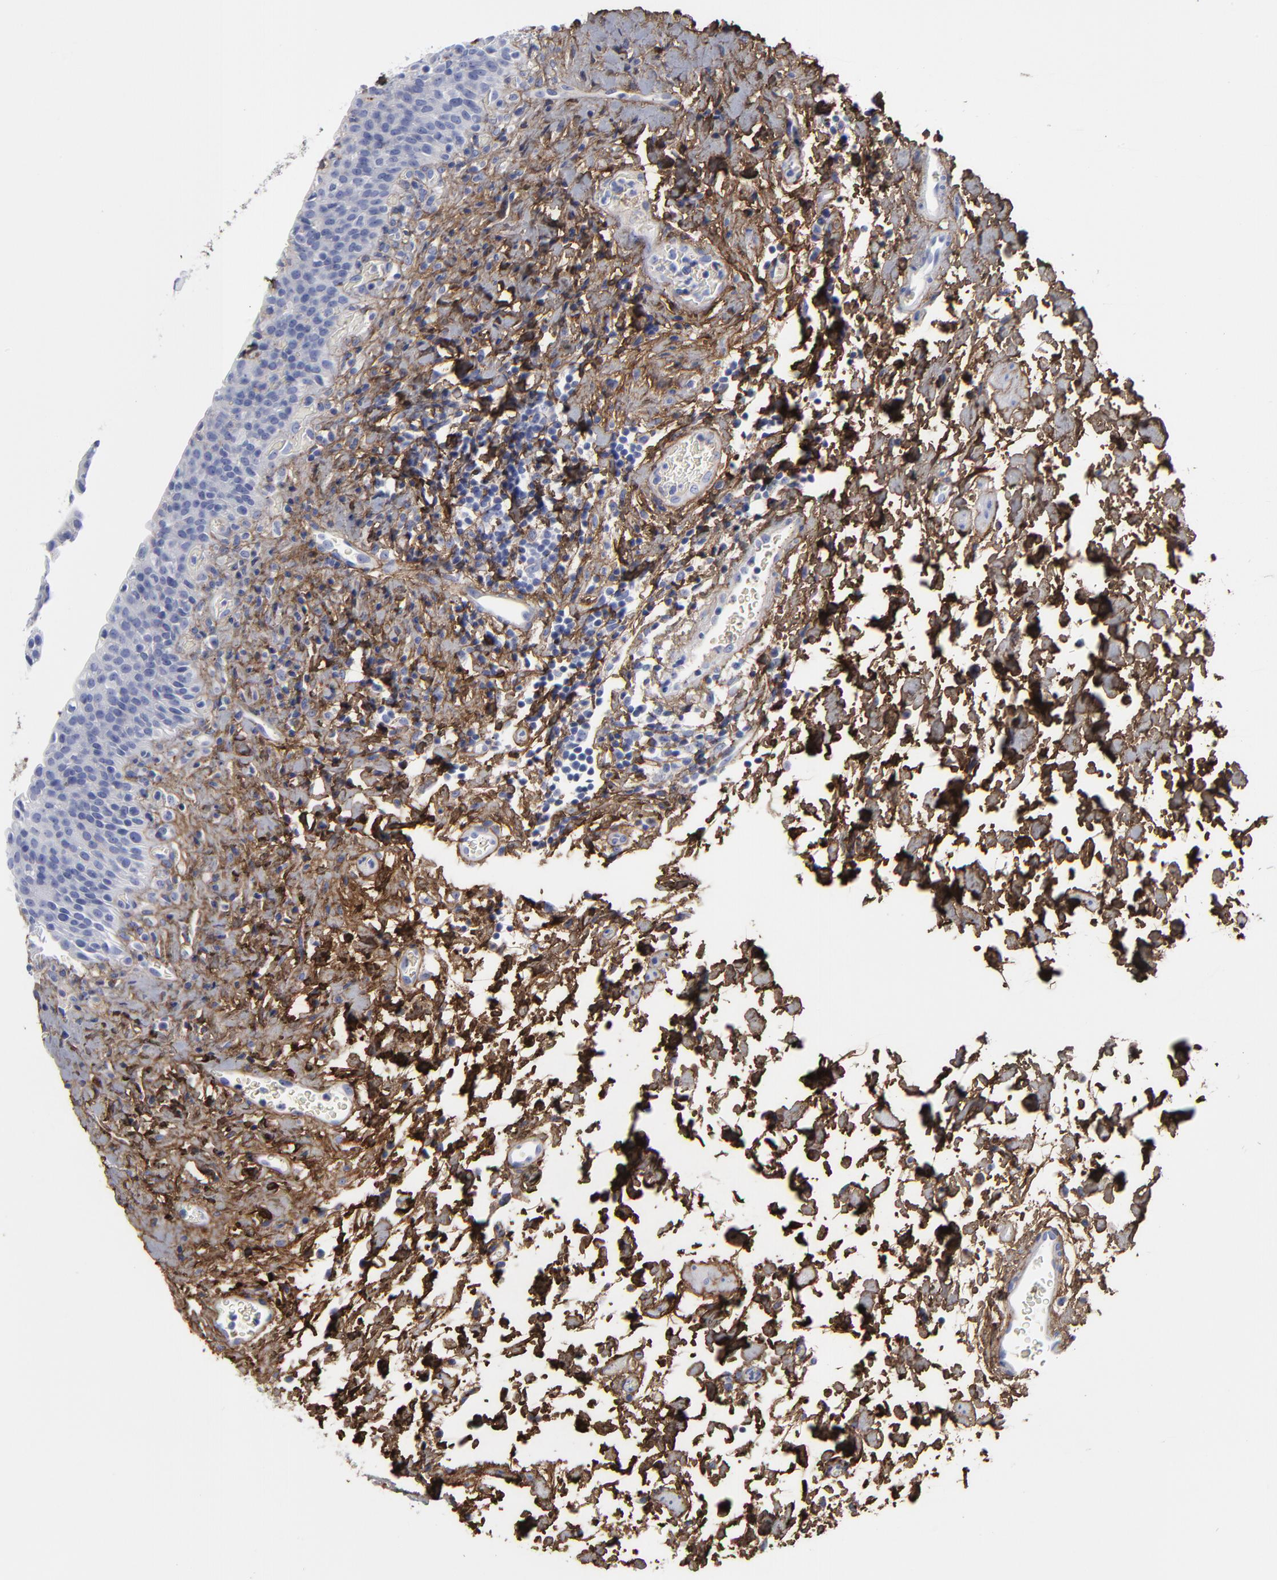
{"staining": {"intensity": "weak", "quantity": "<25%", "location": "cytoplasmic/membranous"}, "tissue": "urinary bladder", "cell_type": "Urothelial cells", "image_type": "normal", "snomed": [{"axis": "morphology", "description": "Normal tissue, NOS"}, {"axis": "topography", "description": "Urinary bladder"}], "caption": "Protein analysis of normal urinary bladder reveals no significant expression in urothelial cells.", "gene": "DCN", "patient": {"sex": "male", "age": 51}}